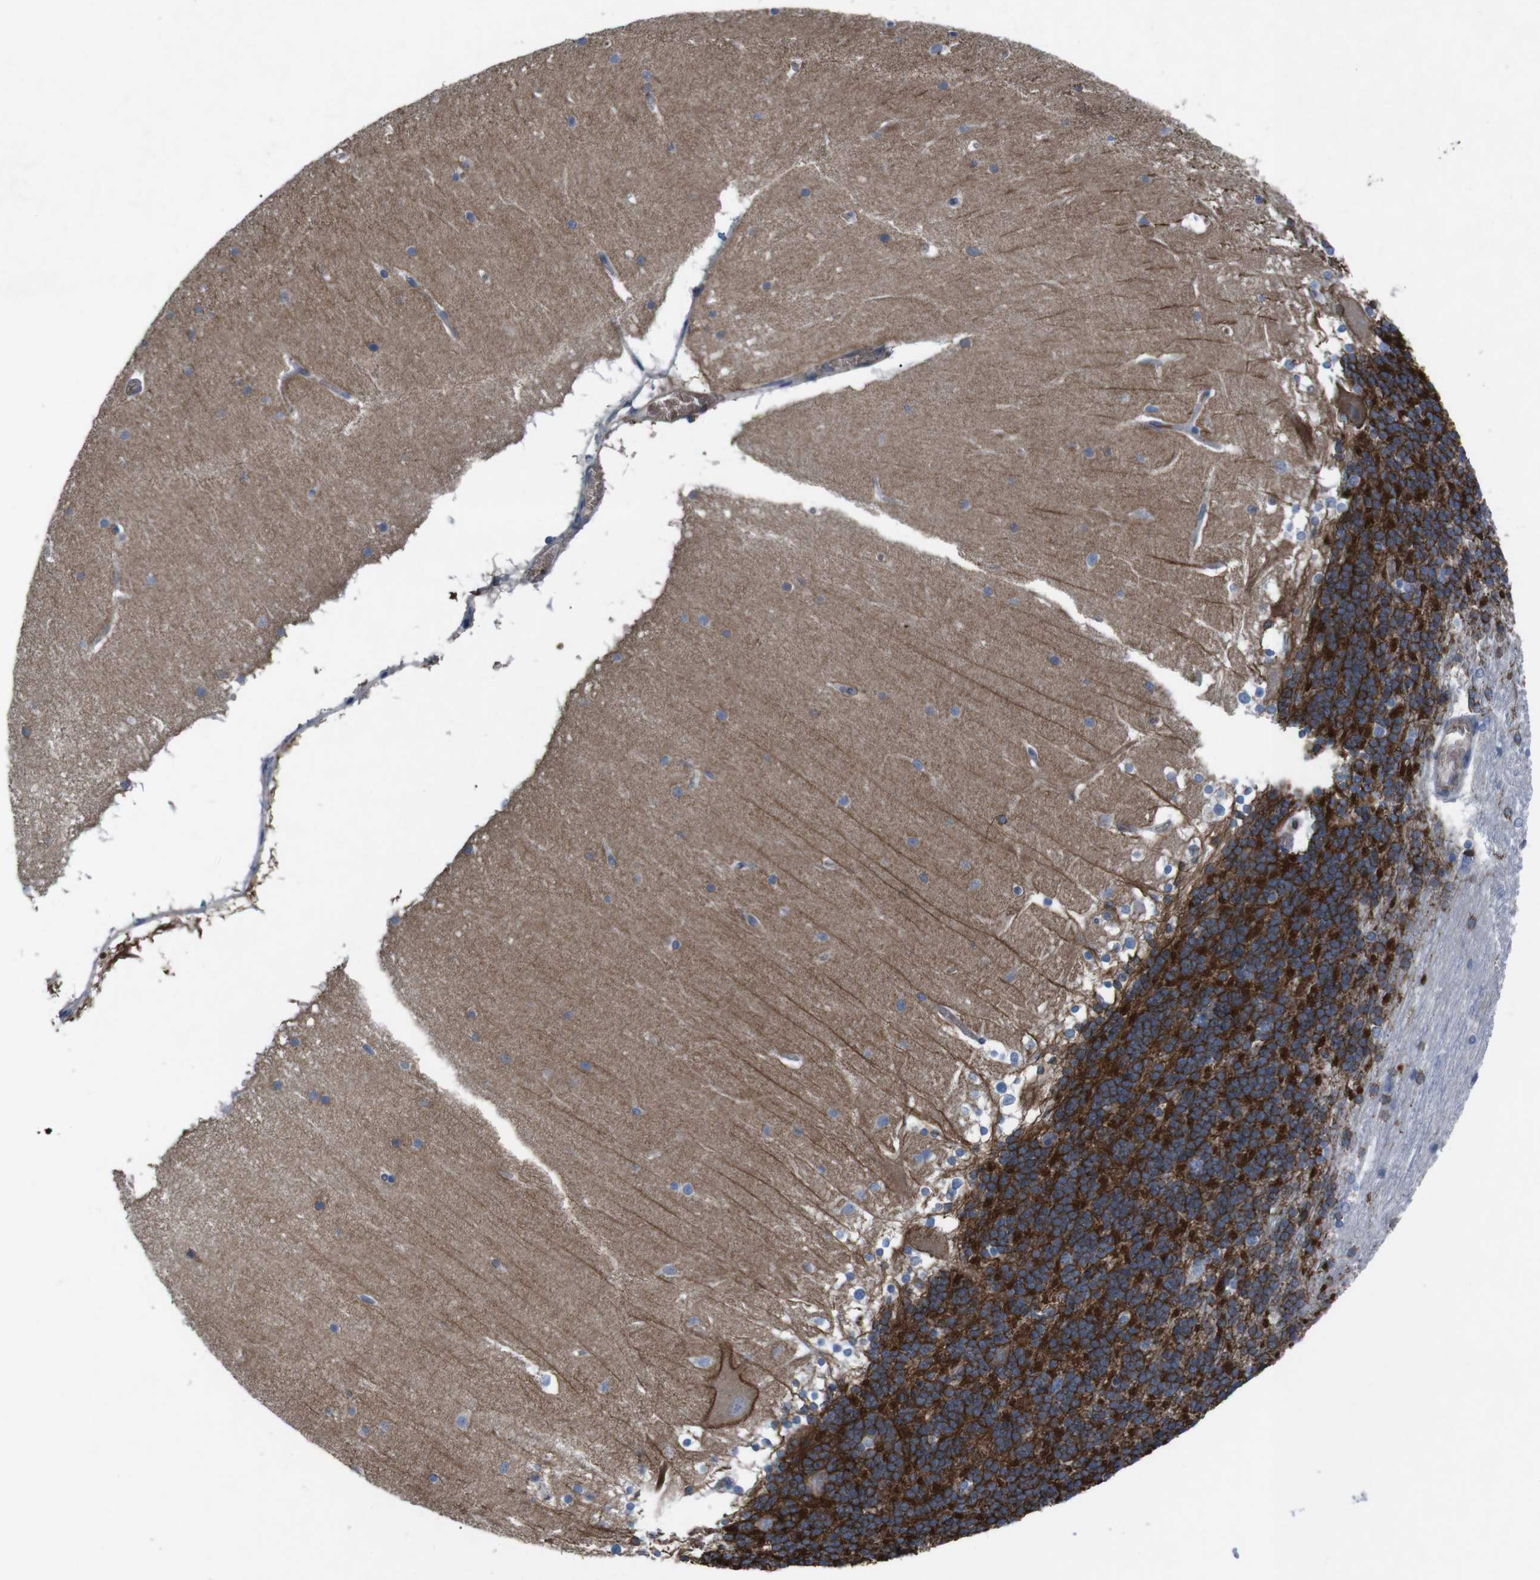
{"staining": {"intensity": "strong", "quantity": ">75%", "location": "cytoplasmic/membranous"}, "tissue": "cerebellum", "cell_type": "Cells in granular layer", "image_type": "normal", "snomed": [{"axis": "morphology", "description": "Normal tissue, NOS"}, {"axis": "topography", "description": "Cerebellum"}], "caption": "Immunohistochemistry (IHC) (DAB (3,3'-diaminobenzidine)) staining of unremarkable cerebellum exhibits strong cytoplasmic/membranous protein positivity in about >75% of cells in granular layer.", "gene": "SPTB", "patient": {"sex": "female", "age": 19}}